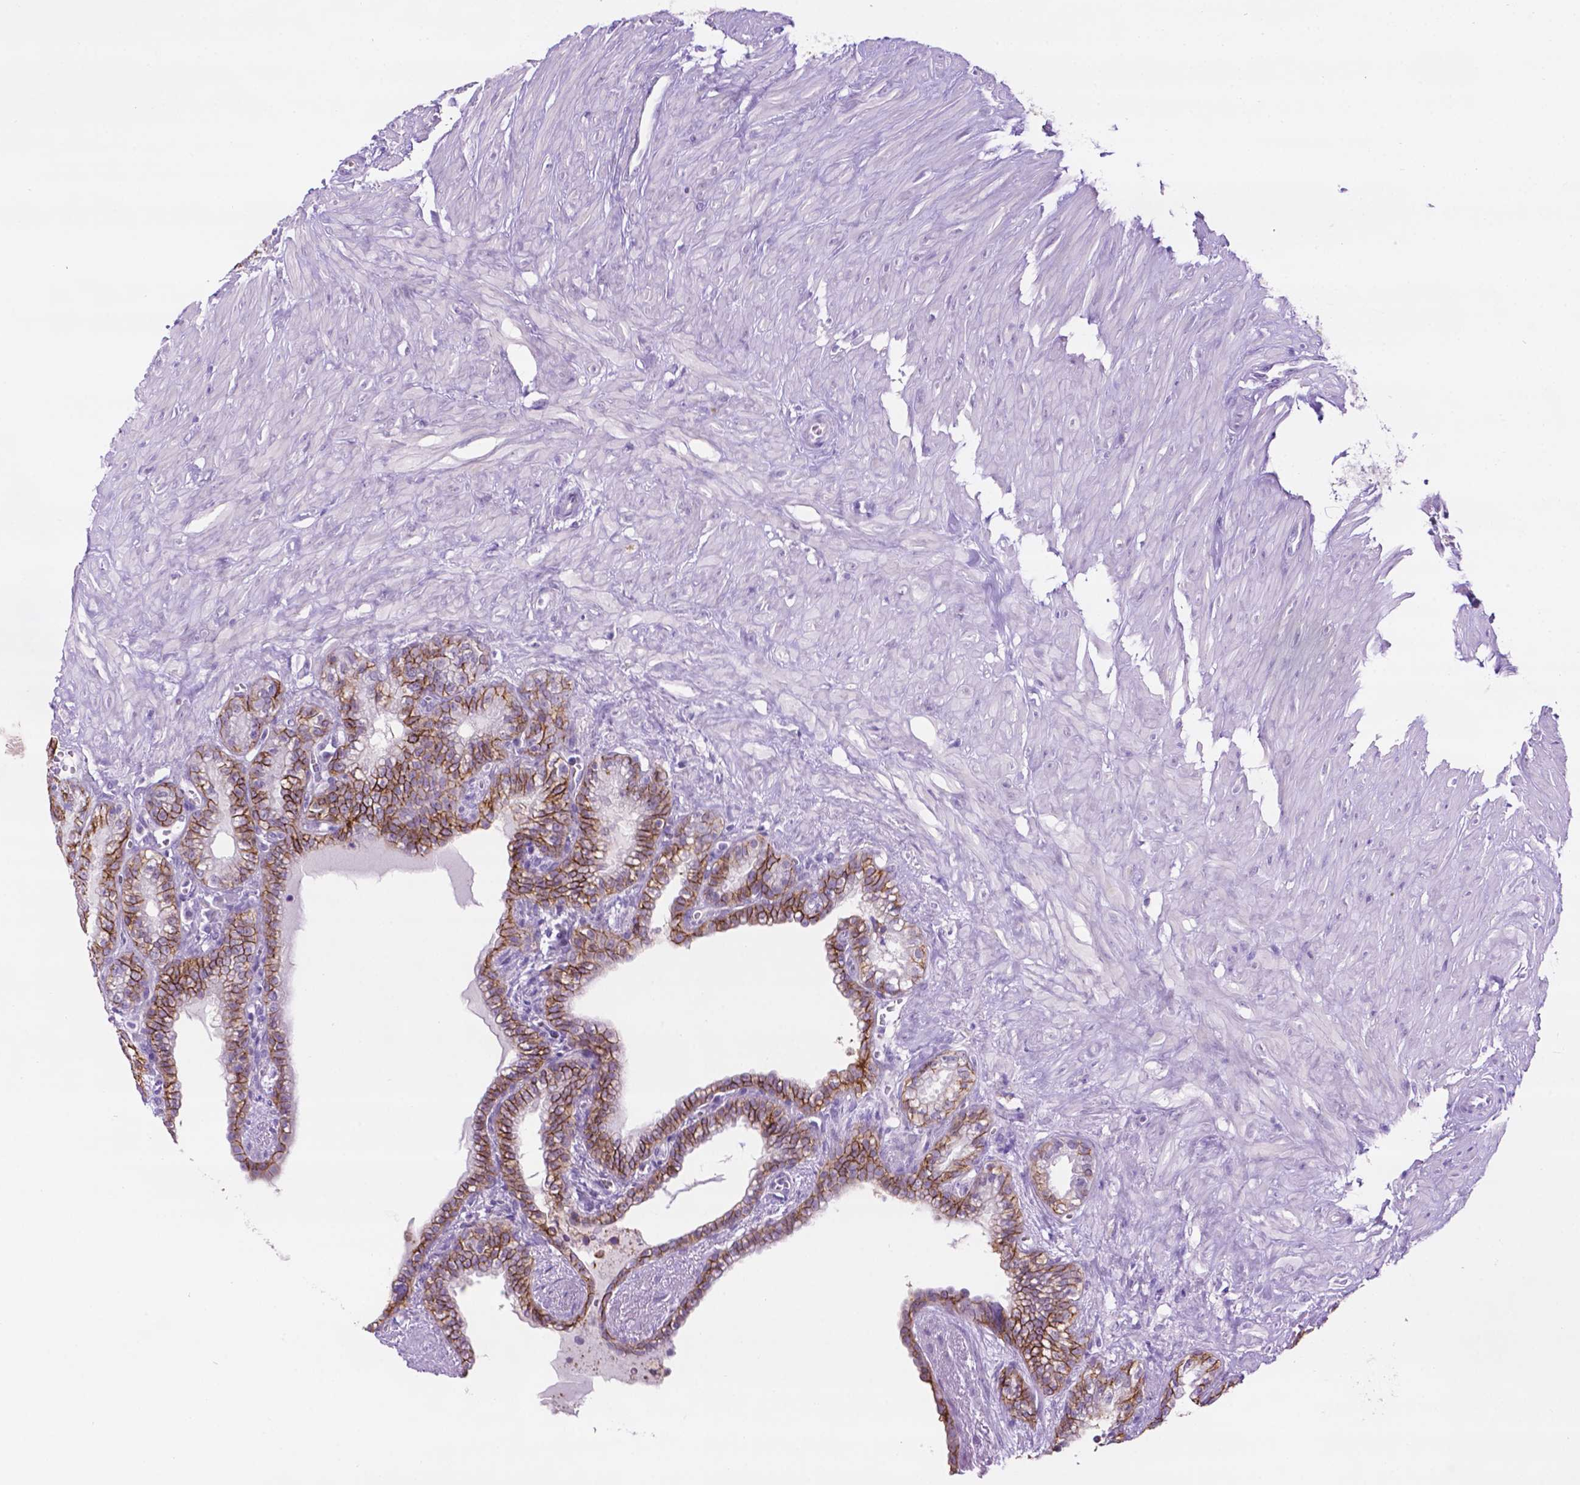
{"staining": {"intensity": "strong", "quantity": "25%-75%", "location": "cytoplasmic/membranous"}, "tissue": "seminal vesicle", "cell_type": "Glandular cells", "image_type": "normal", "snomed": [{"axis": "morphology", "description": "Normal tissue, NOS"}, {"axis": "morphology", "description": "Urothelial carcinoma, NOS"}, {"axis": "topography", "description": "Urinary bladder"}, {"axis": "topography", "description": "Seminal veicle"}], "caption": "A high-resolution image shows immunohistochemistry (IHC) staining of unremarkable seminal vesicle, which reveals strong cytoplasmic/membranous staining in approximately 25%-75% of glandular cells.", "gene": "TACSTD2", "patient": {"sex": "male", "age": 76}}